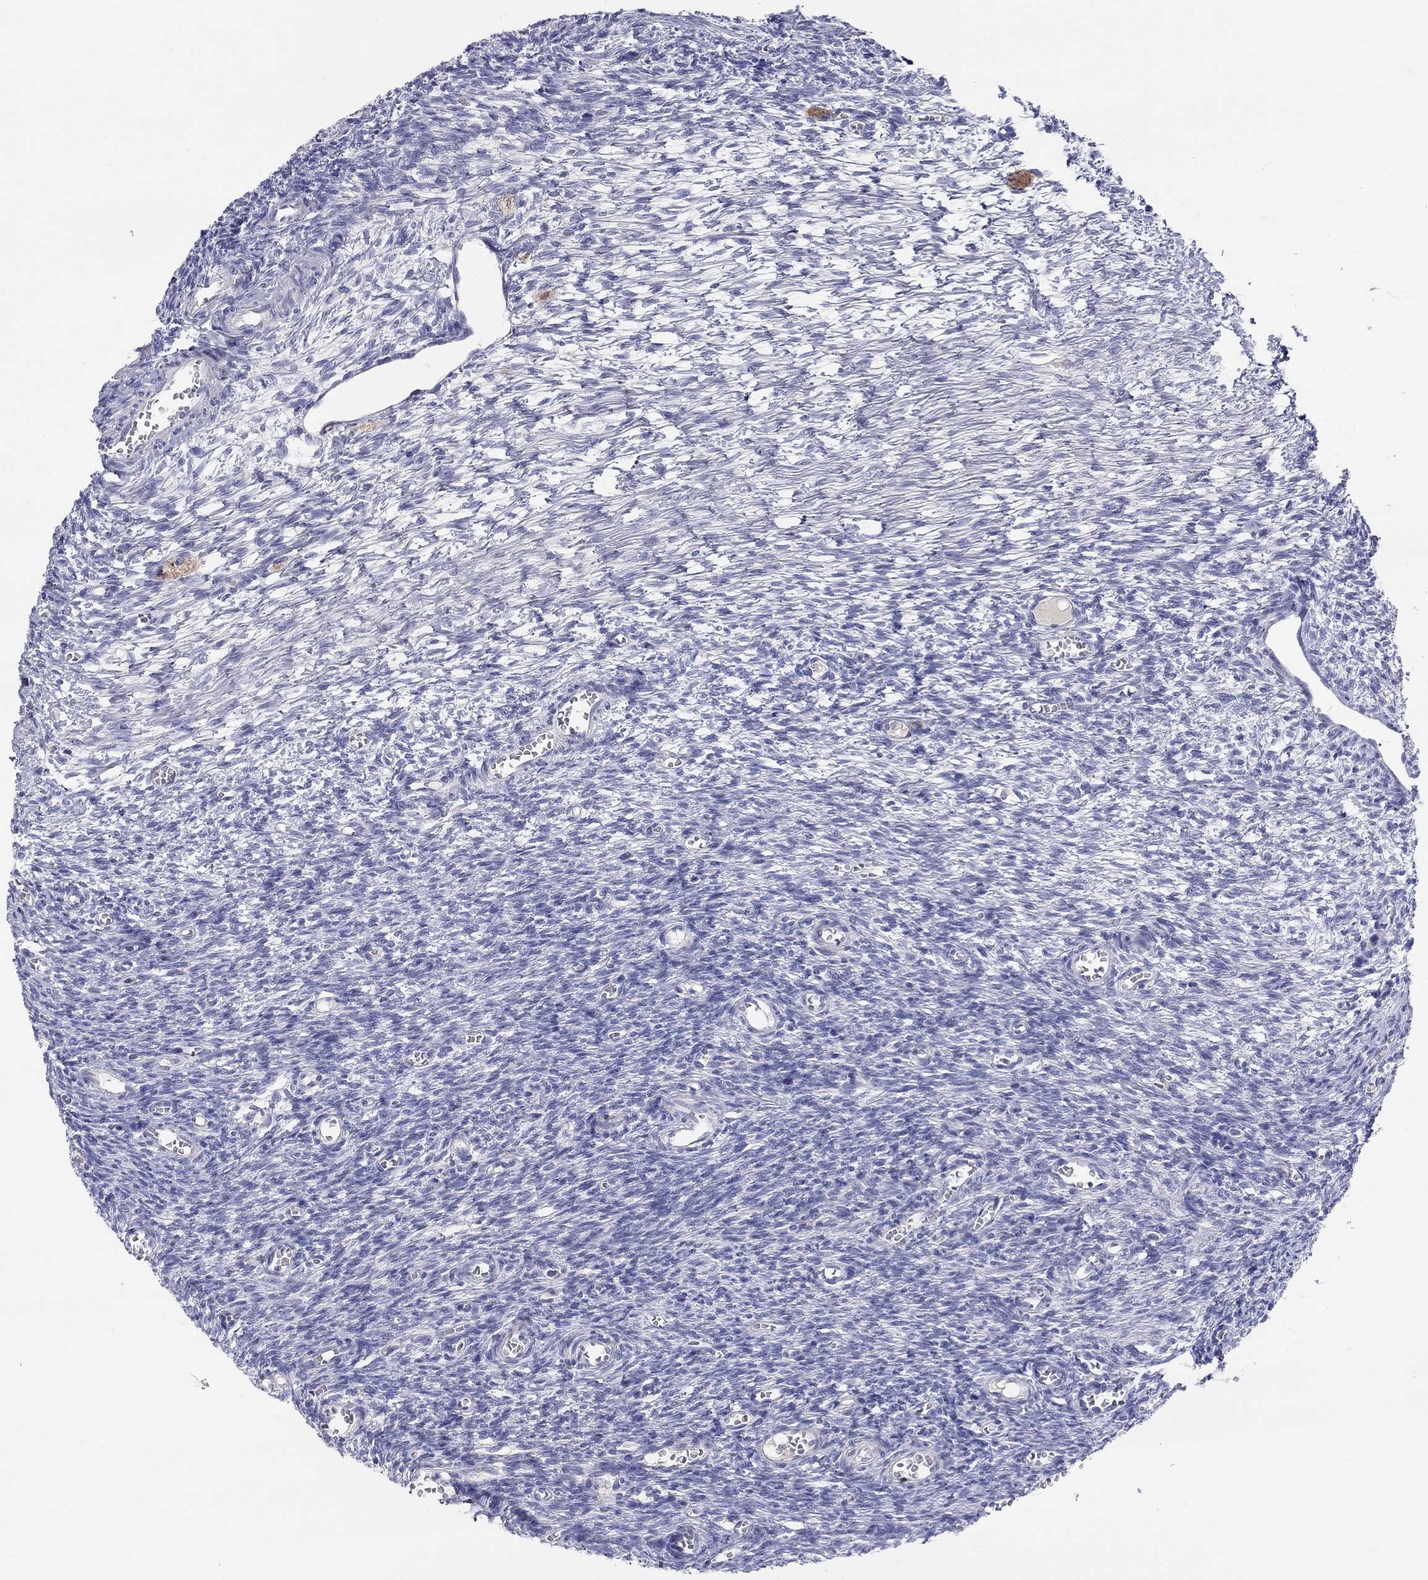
{"staining": {"intensity": "negative", "quantity": "none", "location": "none"}, "tissue": "ovary", "cell_type": "Ovarian stroma cells", "image_type": "normal", "snomed": [{"axis": "morphology", "description": "Normal tissue, NOS"}, {"axis": "topography", "description": "Ovary"}], "caption": "High magnification brightfield microscopy of unremarkable ovary stained with DAB (3,3'-diaminobenzidine) (brown) and counterstained with hematoxylin (blue): ovarian stroma cells show no significant staining.", "gene": "ST7L", "patient": {"sex": "female", "age": 27}}